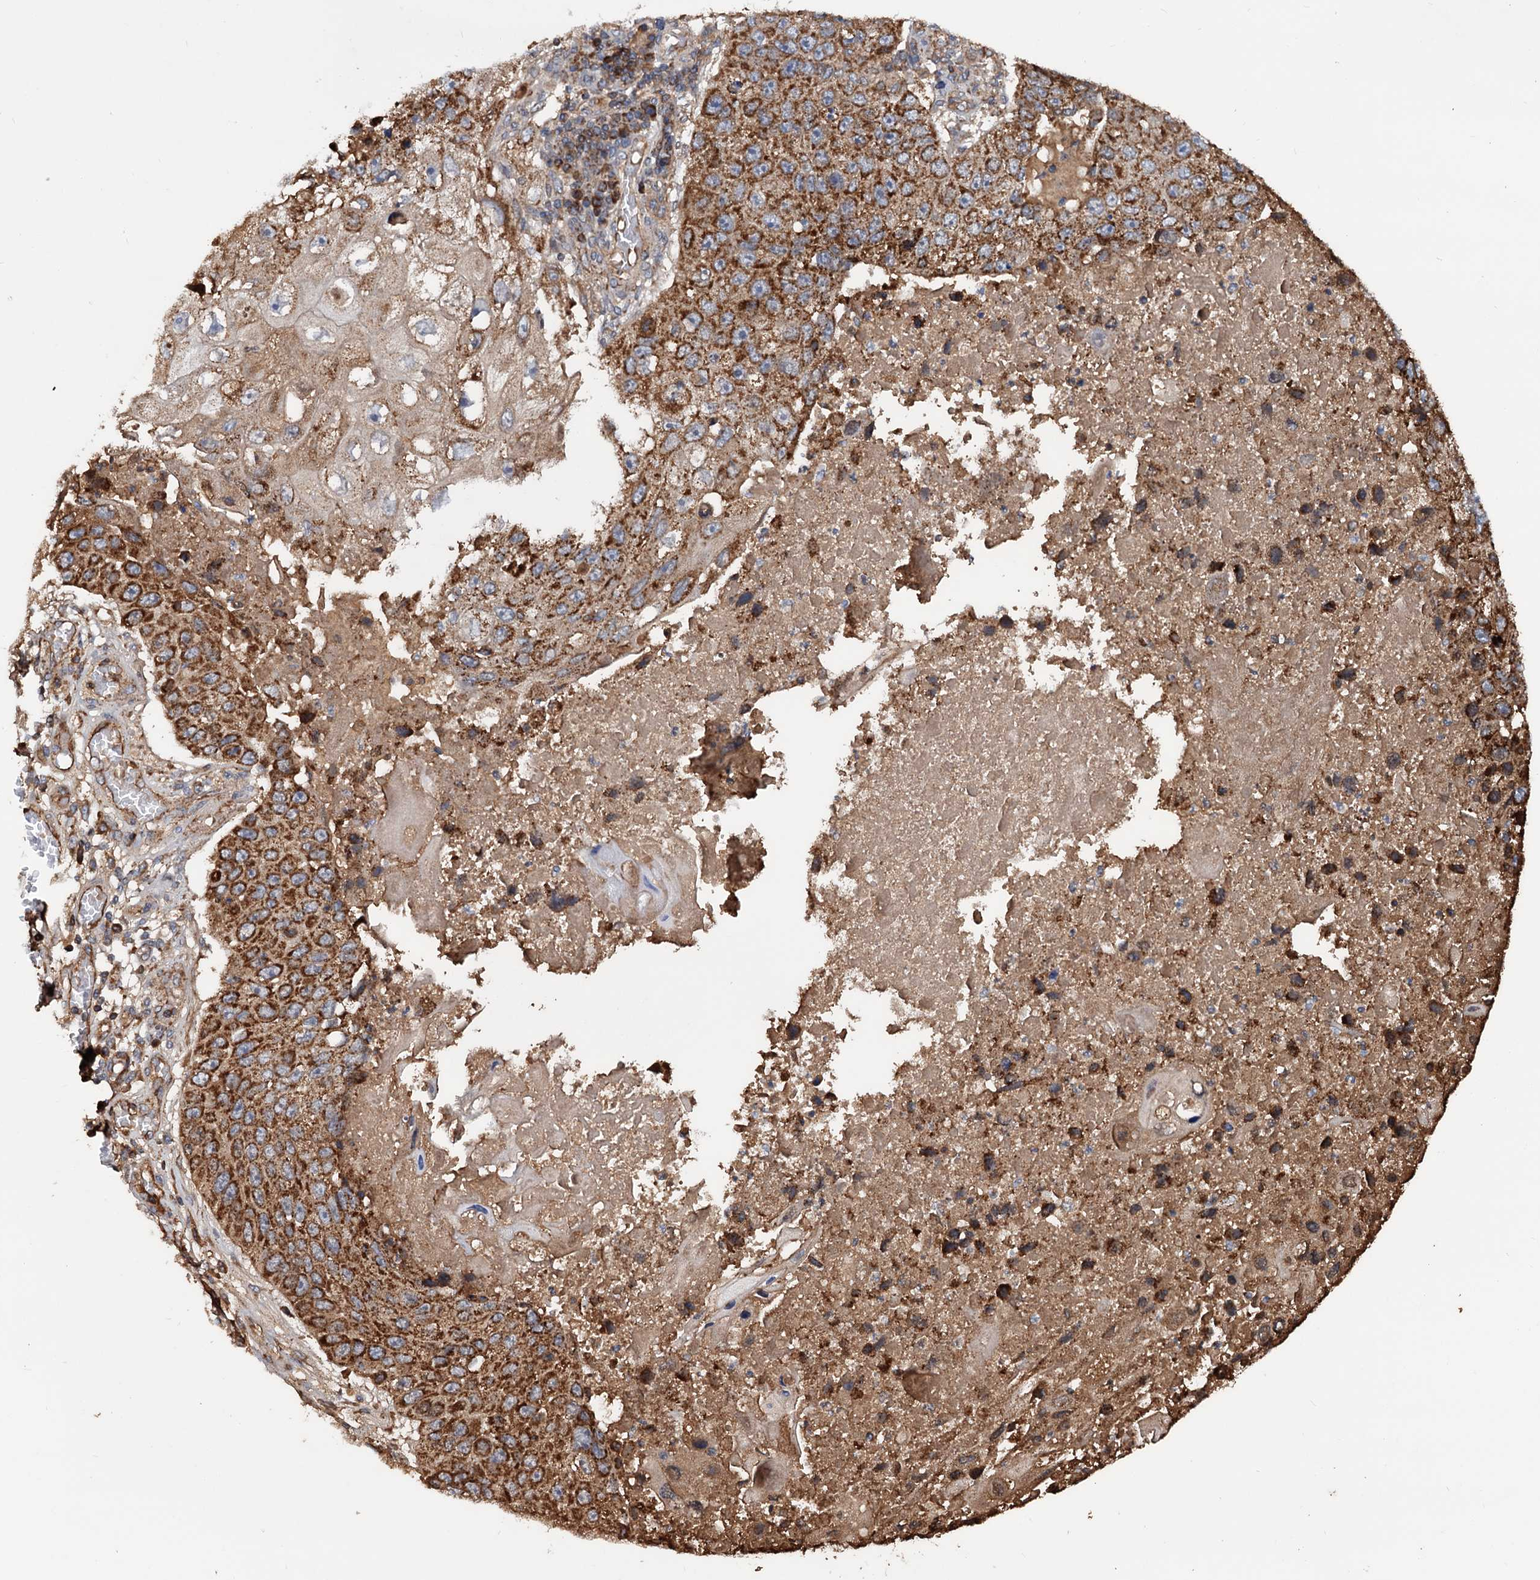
{"staining": {"intensity": "strong", "quantity": ">75%", "location": "cytoplasmic/membranous"}, "tissue": "lung cancer", "cell_type": "Tumor cells", "image_type": "cancer", "snomed": [{"axis": "morphology", "description": "Squamous cell carcinoma, NOS"}, {"axis": "topography", "description": "Lung"}], "caption": "A brown stain labels strong cytoplasmic/membranous expression of a protein in human squamous cell carcinoma (lung) tumor cells.", "gene": "MRPL42", "patient": {"sex": "male", "age": 61}}